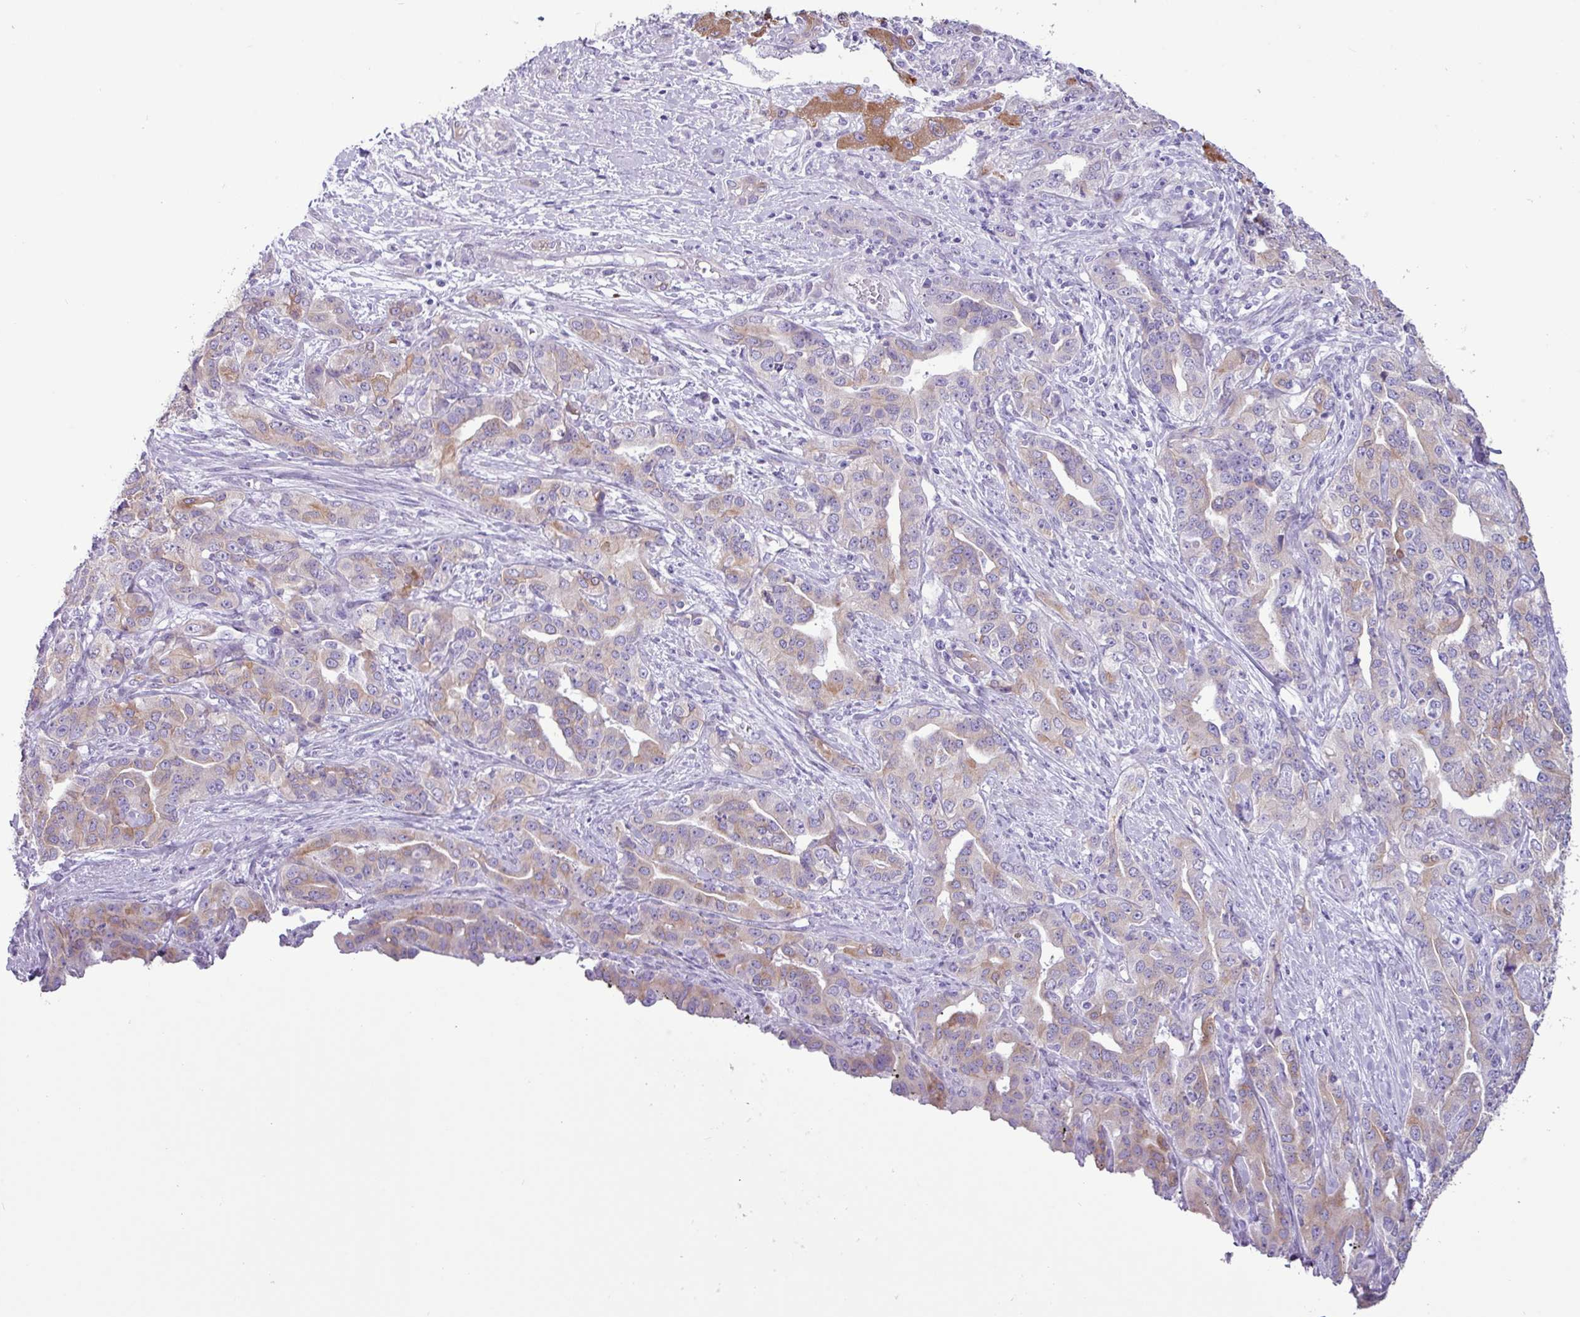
{"staining": {"intensity": "weak", "quantity": "<25%", "location": "cytoplasmic/membranous"}, "tissue": "liver cancer", "cell_type": "Tumor cells", "image_type": "cancer", "snomed": [{"axis": "morphology", "description": "Cholangiocarcinoma"}, {"axis": "topography", "description": "Liver"}], "caption": "Immunohistochemistry of liver cancer exhibits no expression in tumor cells. (DAB IHC with hematoxylin counter stain).", "gene": "SLC38A1", "patient": {"sex": "male", "age": 59}}